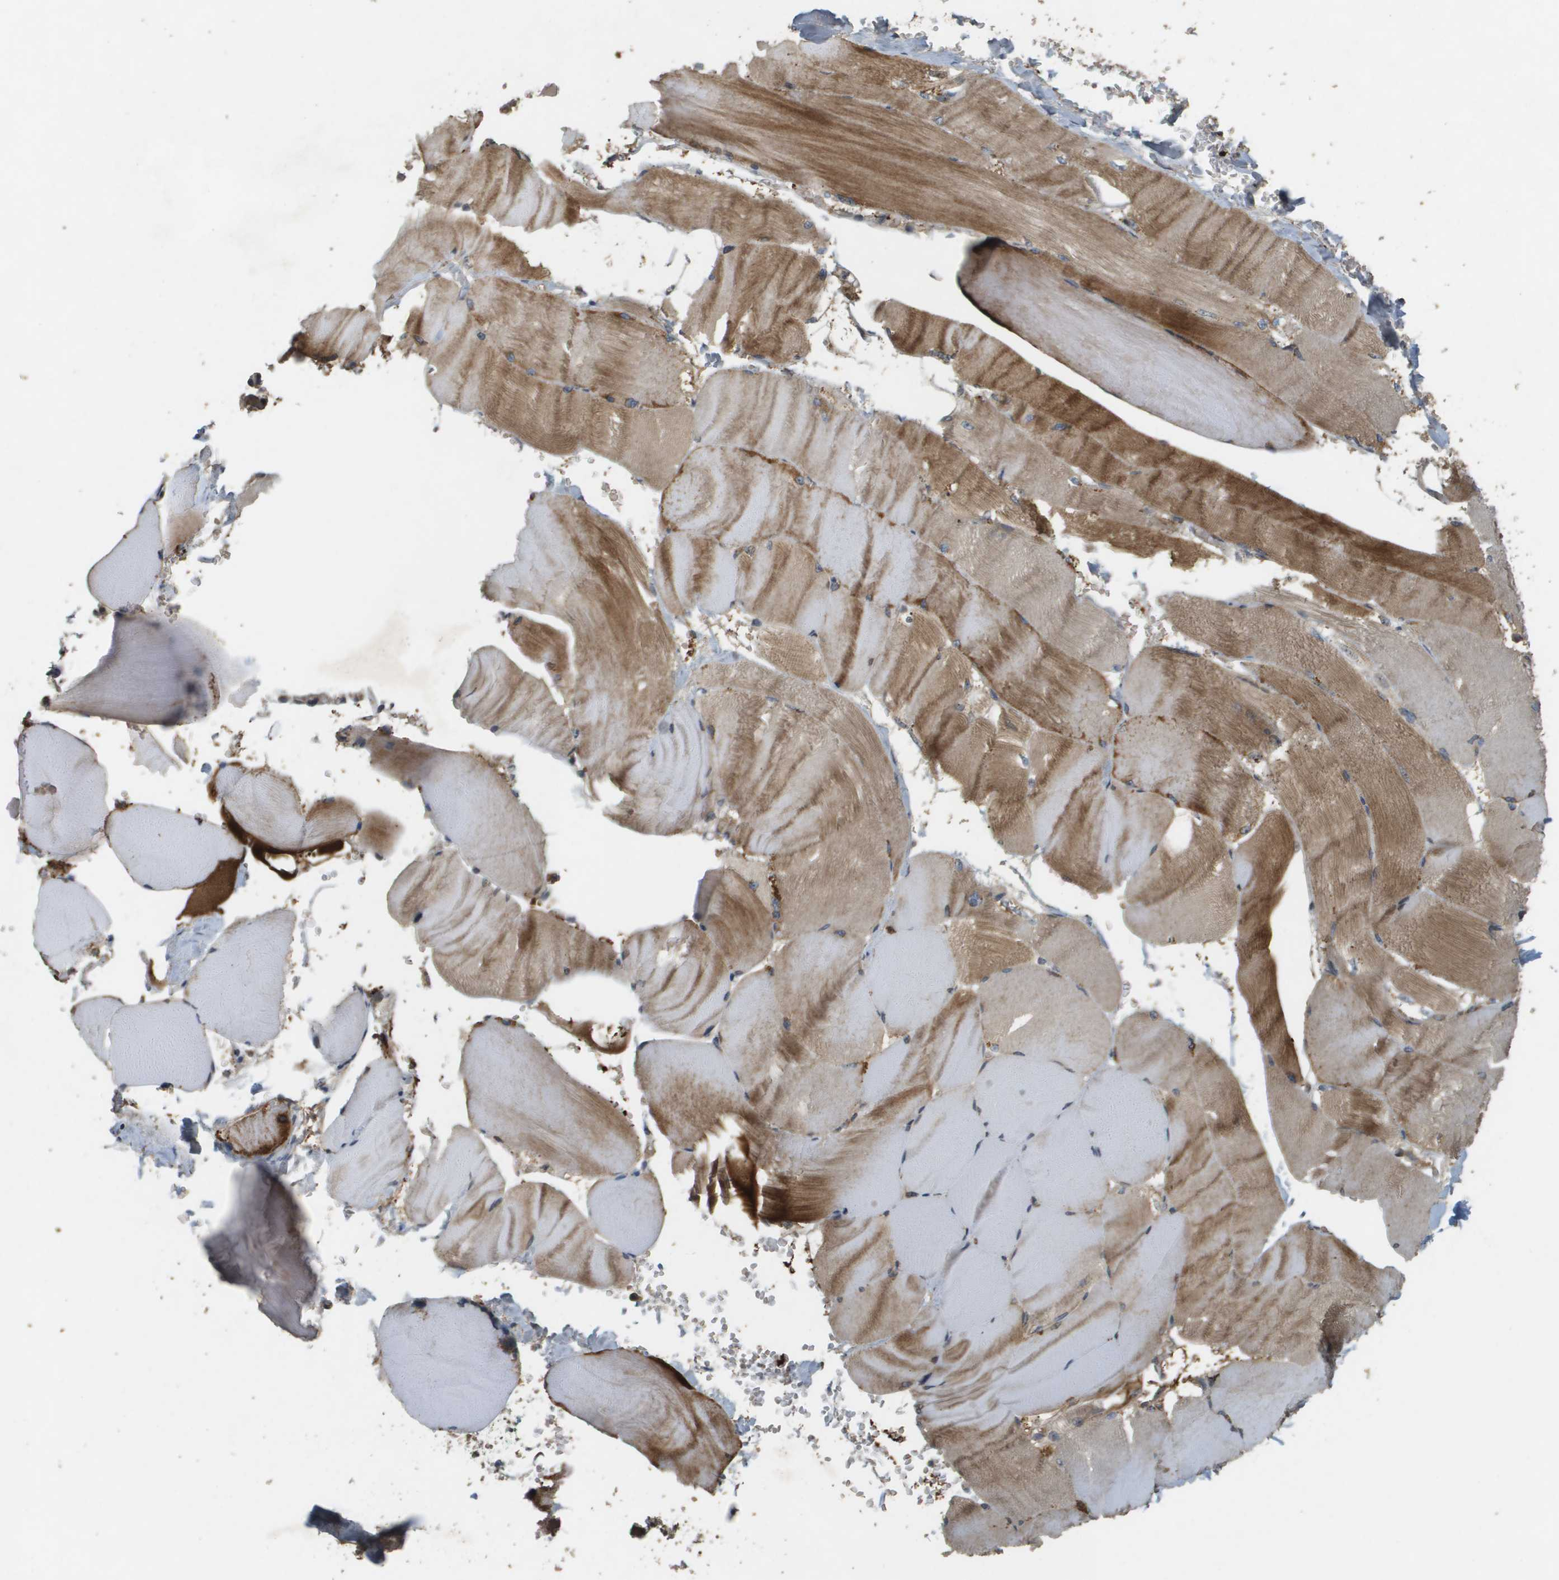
{"staining": {"intensity": "moderate", "quantity": ">75%", "location": "cytoplasmic/membranous"}, "tissue": "skeletal muscle", "cell_type": "Myocytes", "image_type": "normal", "snomed": [{"axis": "morphology", "description": "Normal tissue, NOS"}, {"axis": "topography", "description": "Skin"}, {"axis": "topography", "description": "Skeletal muscle"}], "caption": "Immunohistochemistry (DAB) staining of normal skeletal muscle exhibits moderate cytoplasmic/membranous protein positivity in approximately >75% of myocytes.", "gene": "RAB21", "patient": {"sex": "male", "age": 83}}